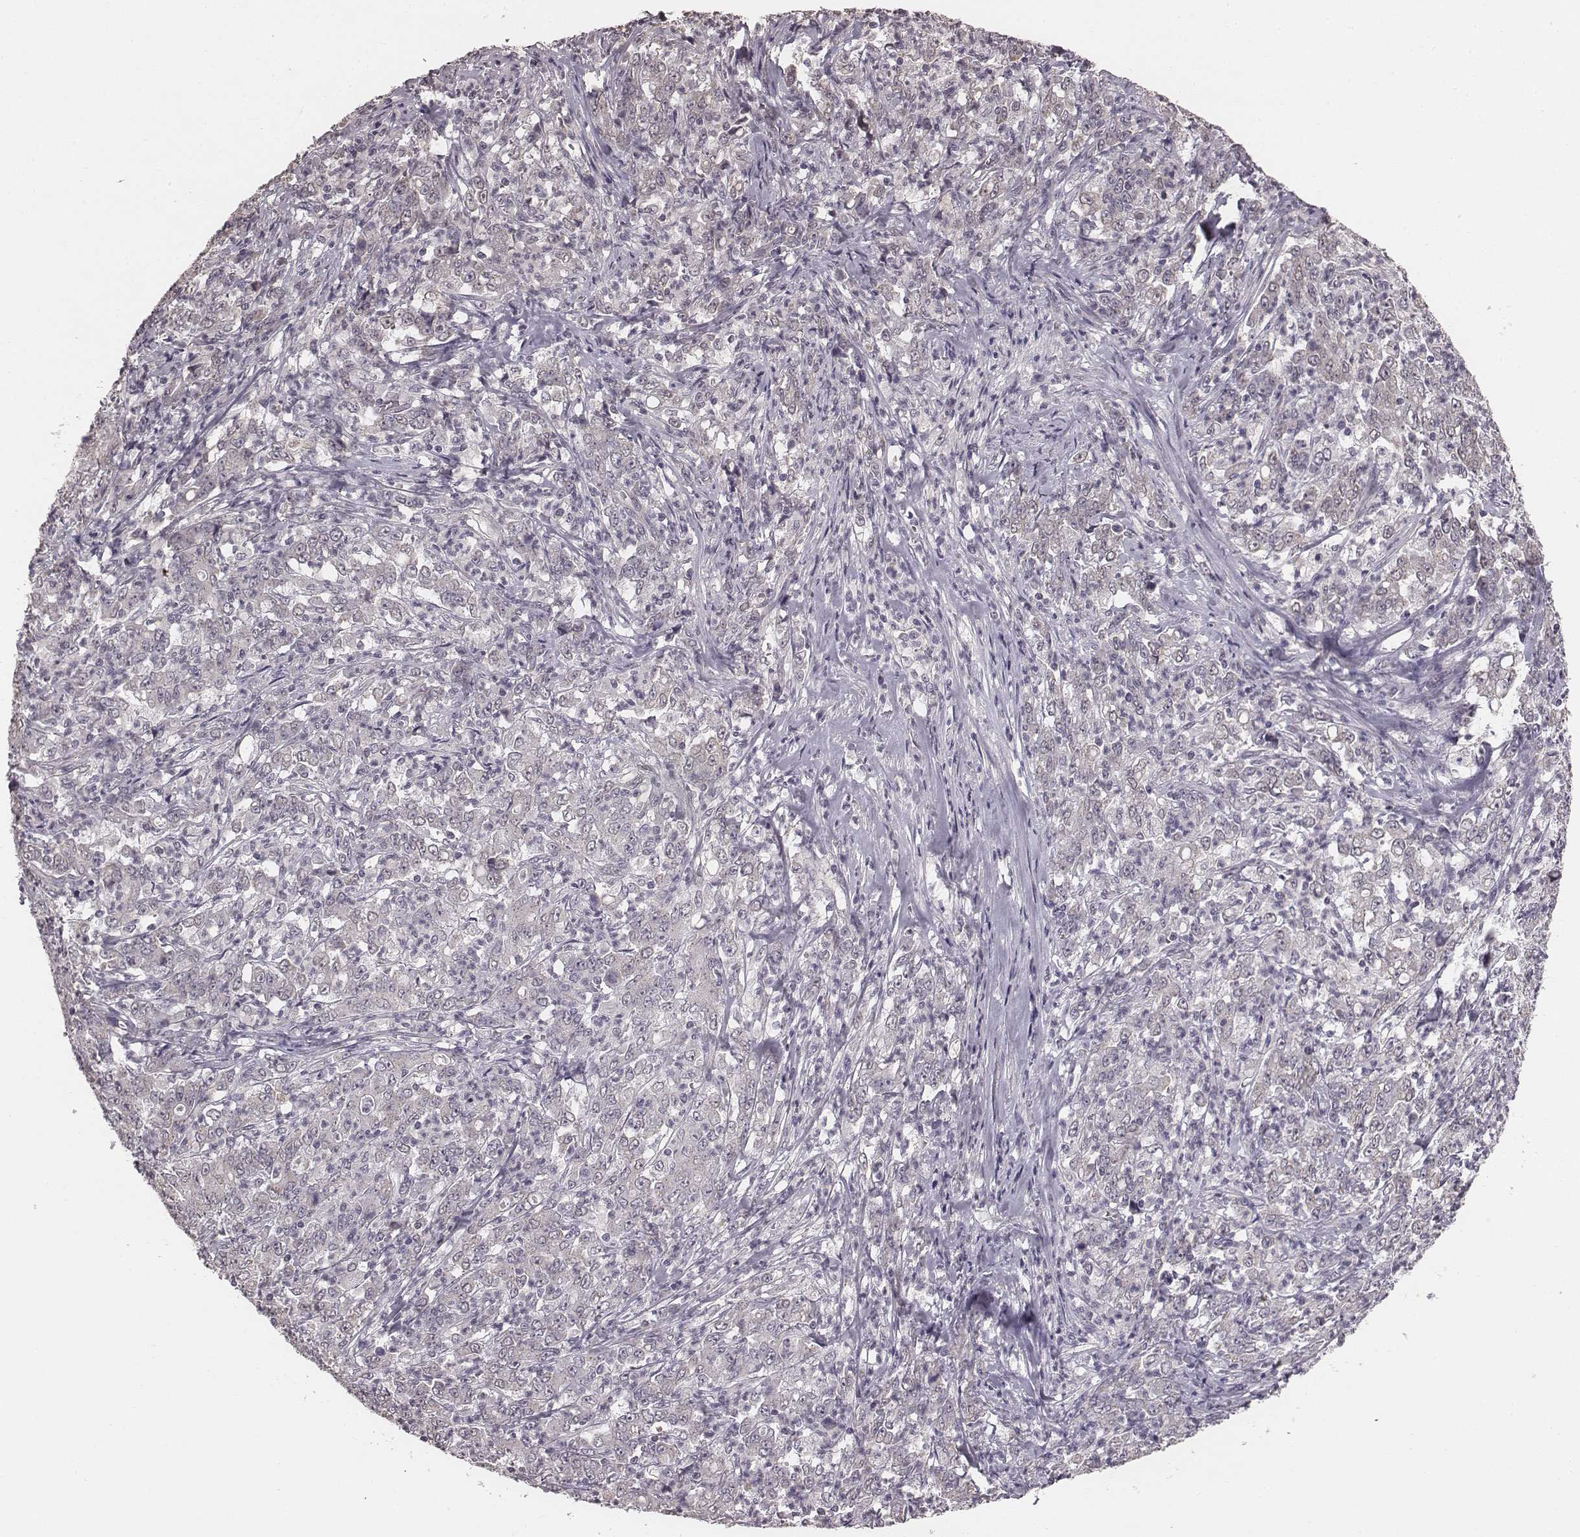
{"staining": {"intensity": "negative", "quantity": "none", "location": "none"}, "tissue": "stomach cancer", "cell_type": "Tumor cells", "image_type": "cancer", "snomed": [{"axis": "morphology", "description": "Adenocarcinoma, NOS"}, {"axis": "topography", "description": "Stomach, lower"}], "caption": "Image shows no protein expression in tumor cells of stomach adenocarcinoma tissue.", "gene": "SLC7A4", "patient": {"sex": "female", "age": 71}}